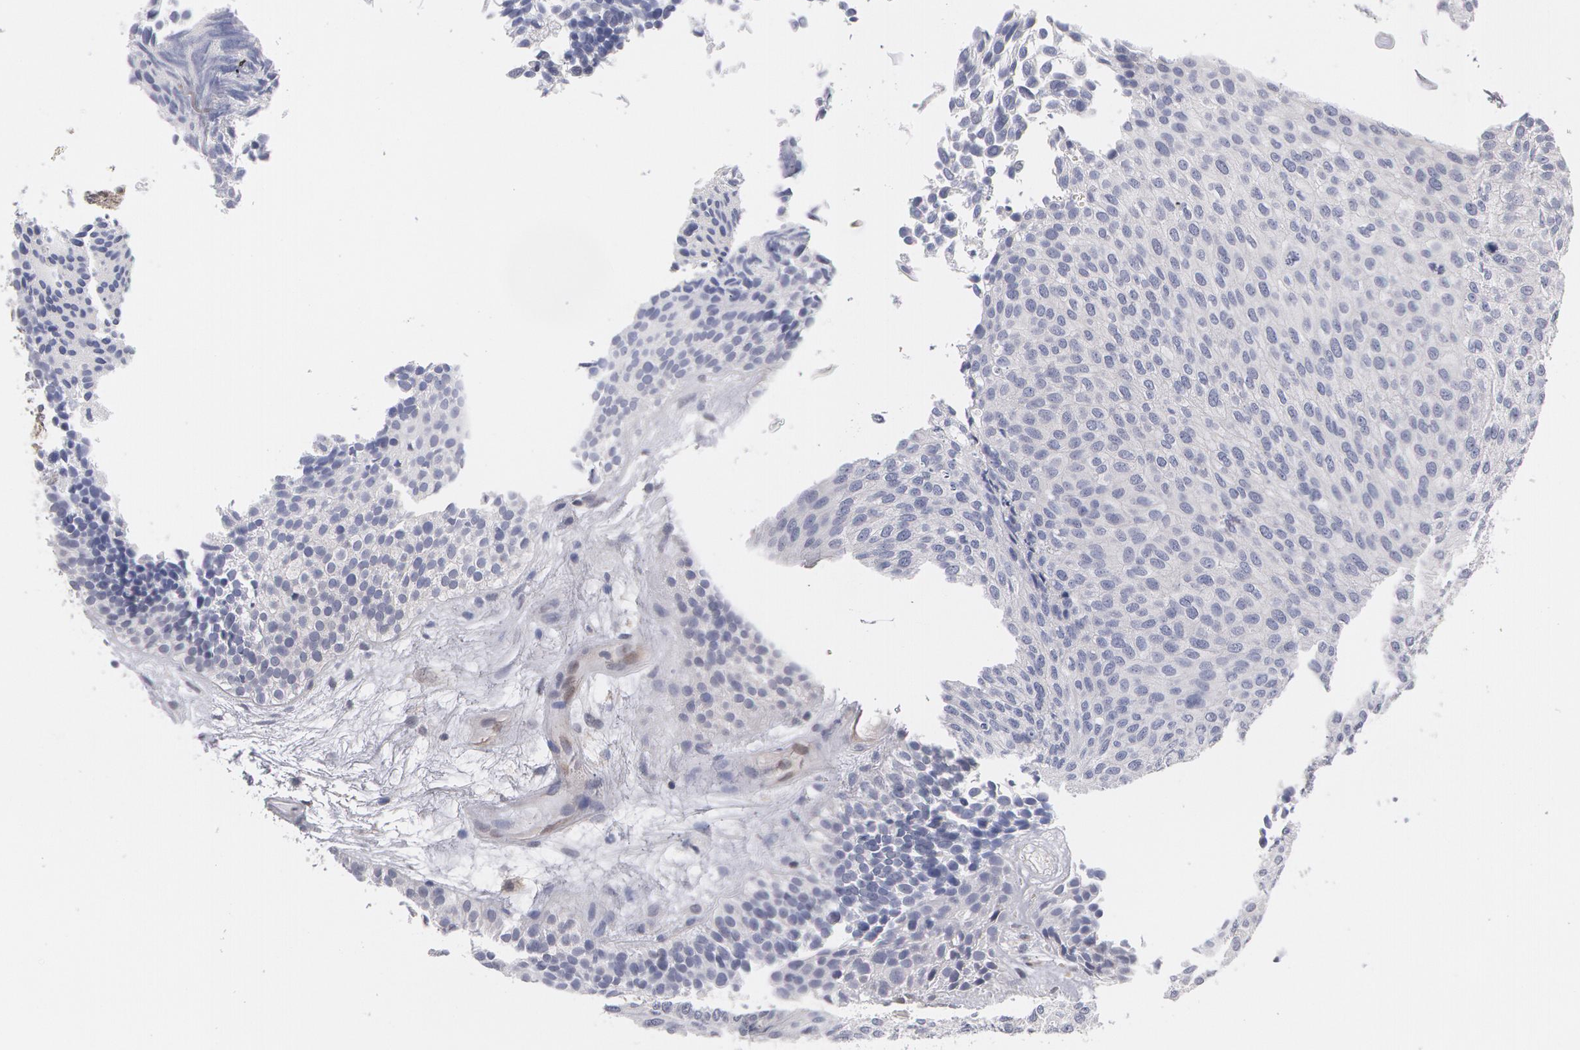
{"staining": {"intensity": "negative", "quantity": "none", "location": "none"}, "tissue": "urothelial cancer", "cell_type": "Tumor cells", "image_type": "cancer", "snomed": [{"axis": "morphology", "description": "Urothelial carcinoma, Low grade"}, {"axis": "topography", "description": "Urinary bladder"}], "caption": "This is an immunohistochemistry (IHC) photomicrograph of urothelial cancer. There is no positivity in tumor cells.", "gene": "TXNRD1", "patient": {"sex": "male", "age": 84}}